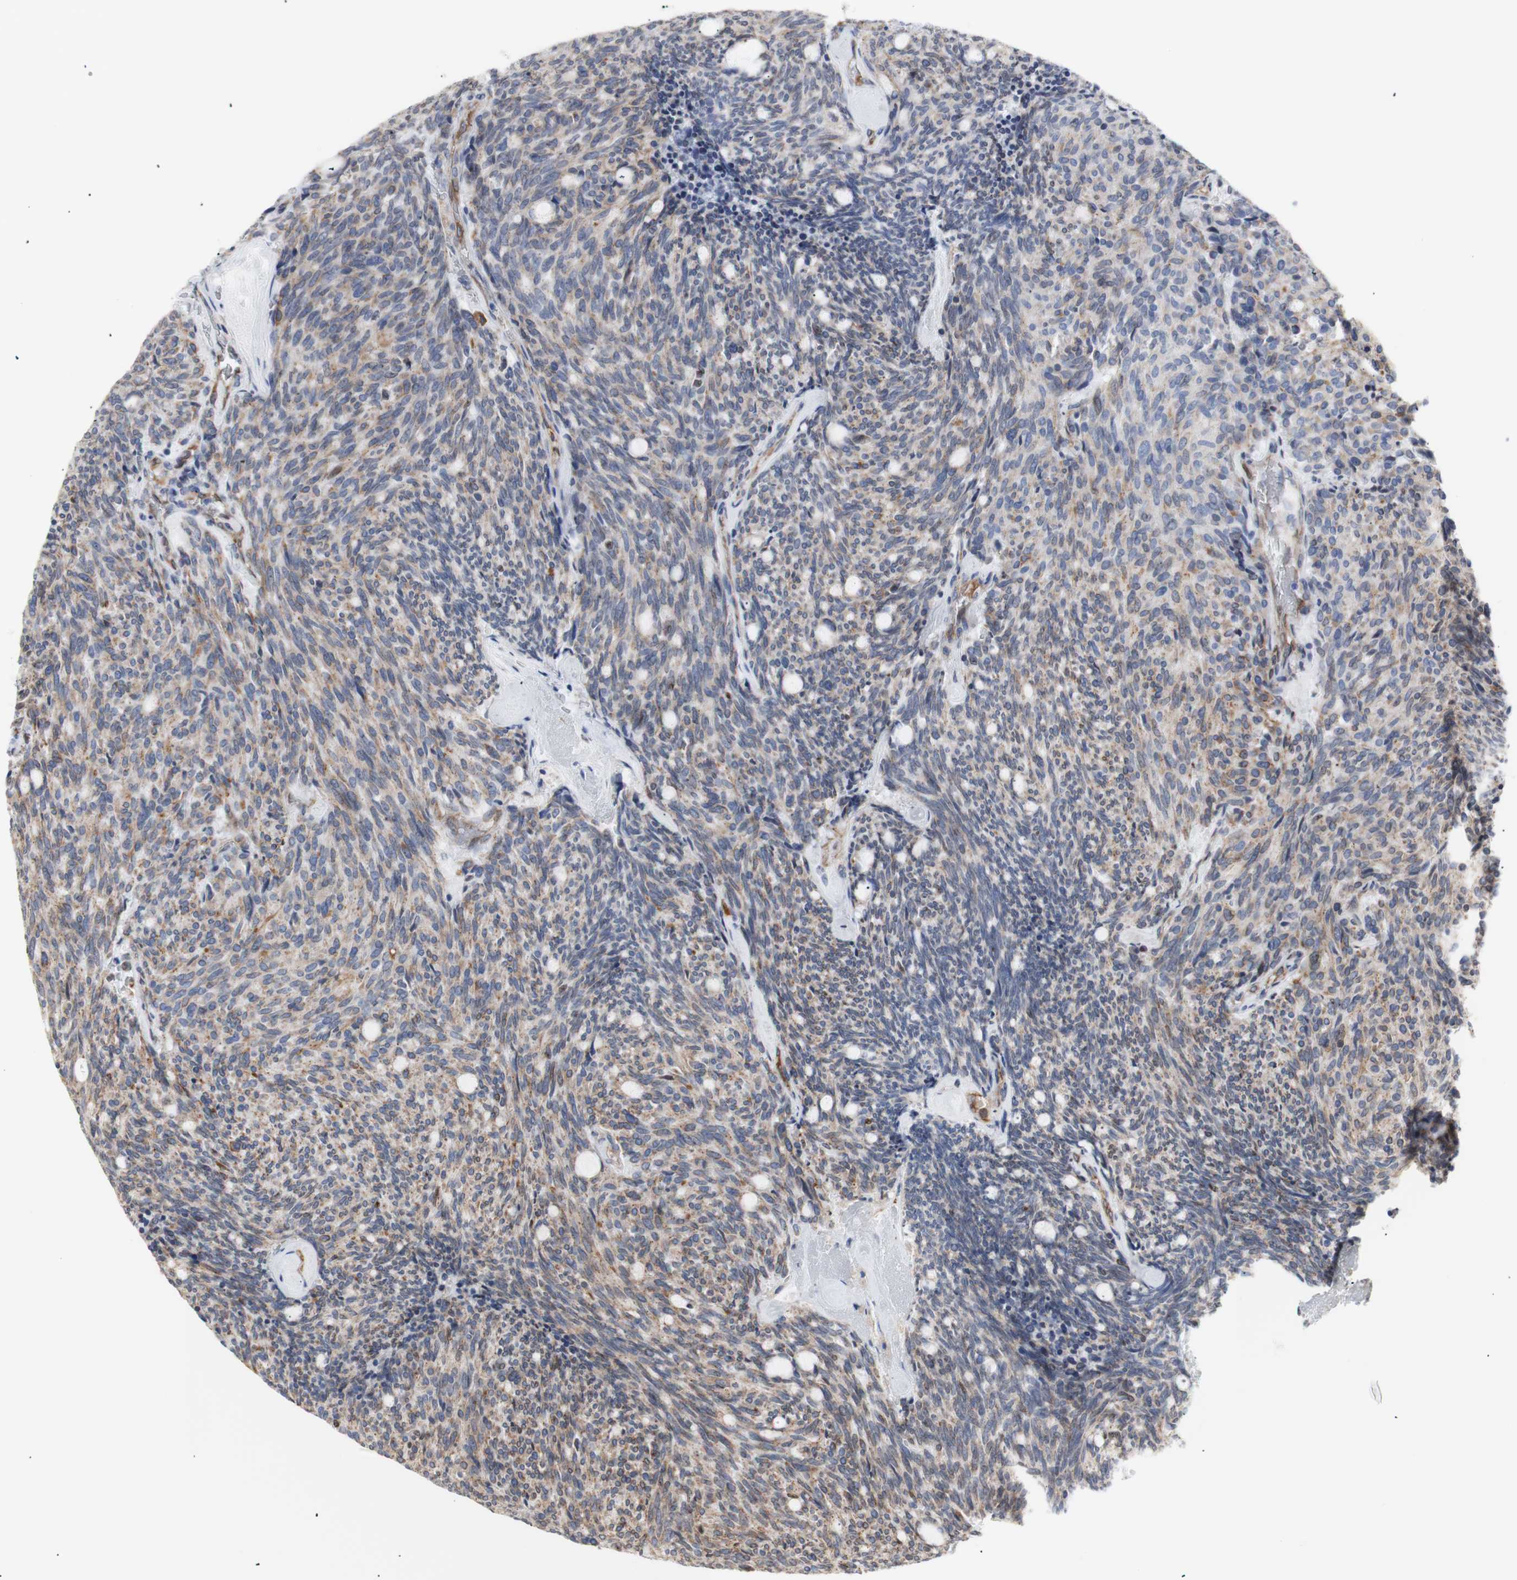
{"staining": {"intensity": "weak", "quantity": "<25%", "location": "cytoplasmic/membranous"}, "tissue": "carcinoid", "cell_type": "Tumor cells", "image_type": "cancer", "snomed": [{"axis": "morphology", "description": "Carcinoid, malignant, NOS"}, {"axis": "topography", "description": "Pancreas"}], "caption": "There is no significant expression in tumor cells of malignant carcinoid. The staining is performed using DAB brown chromogen with nuclei counter-stained in using hematoxylin.", "gene": "ERLIN1", "patient": {"sex": "female", "age": 54}}